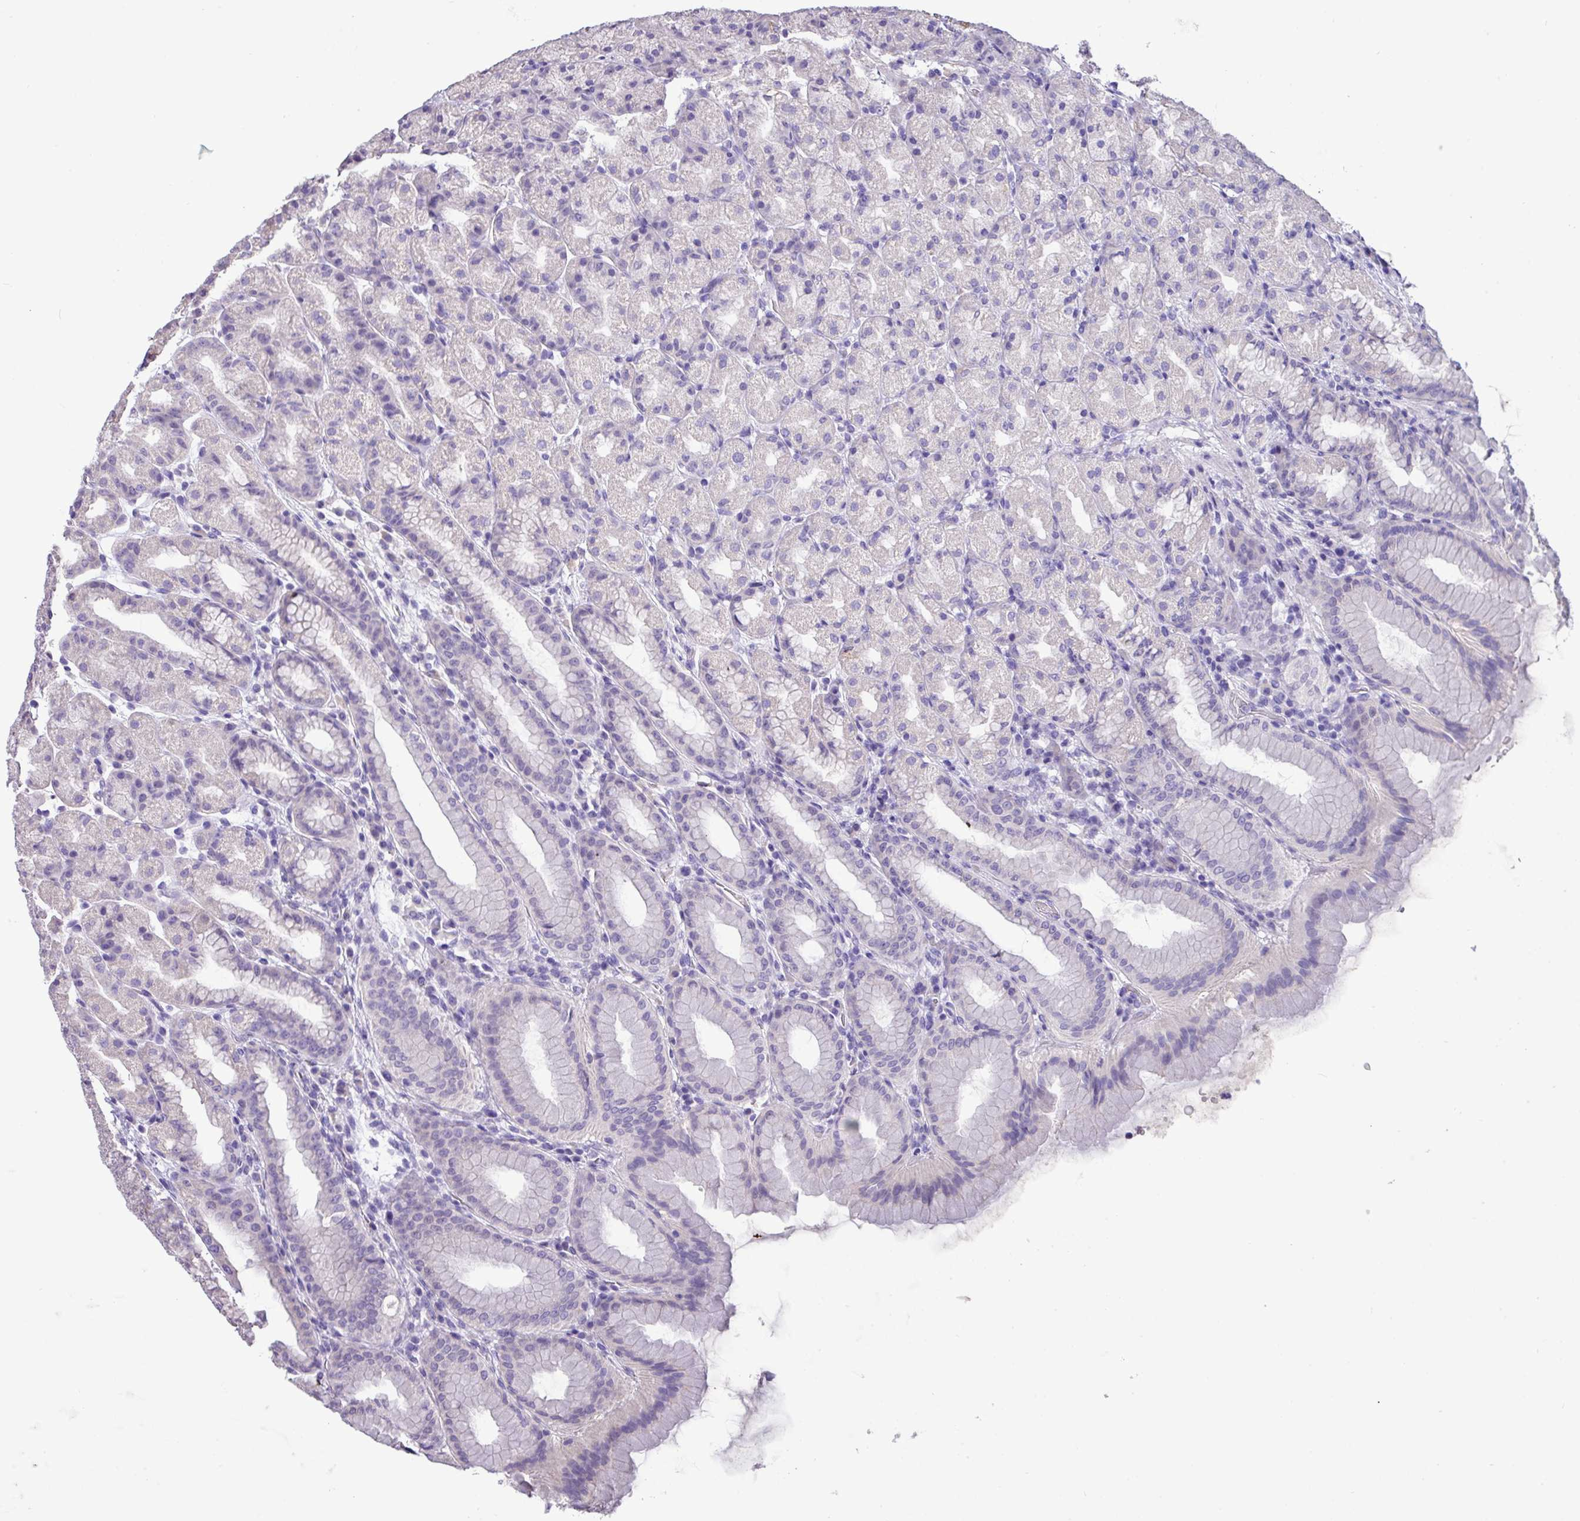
{"staining": {"intensity": "negative", "quantity": "none", "location": "none"}, "tissue": "stomach", "cell_type": "Glandular cells", "image_type": "normal", "snomed": [{"axis": "morphology", "description": "Normal tissue, NOS"}, {"axis": "topography", "description": "Stomach, upper"}, {"axis": "topography", "description": "Stomach"}], "caption": "High magnification brightfield microscopy of benign stomach stained with DAB (brown) and counterstained with hematoxylin (blue): glandular cells show no significant expression.", "gene": "EPCAM", "patient": {"sex": "male", "age": 68}}